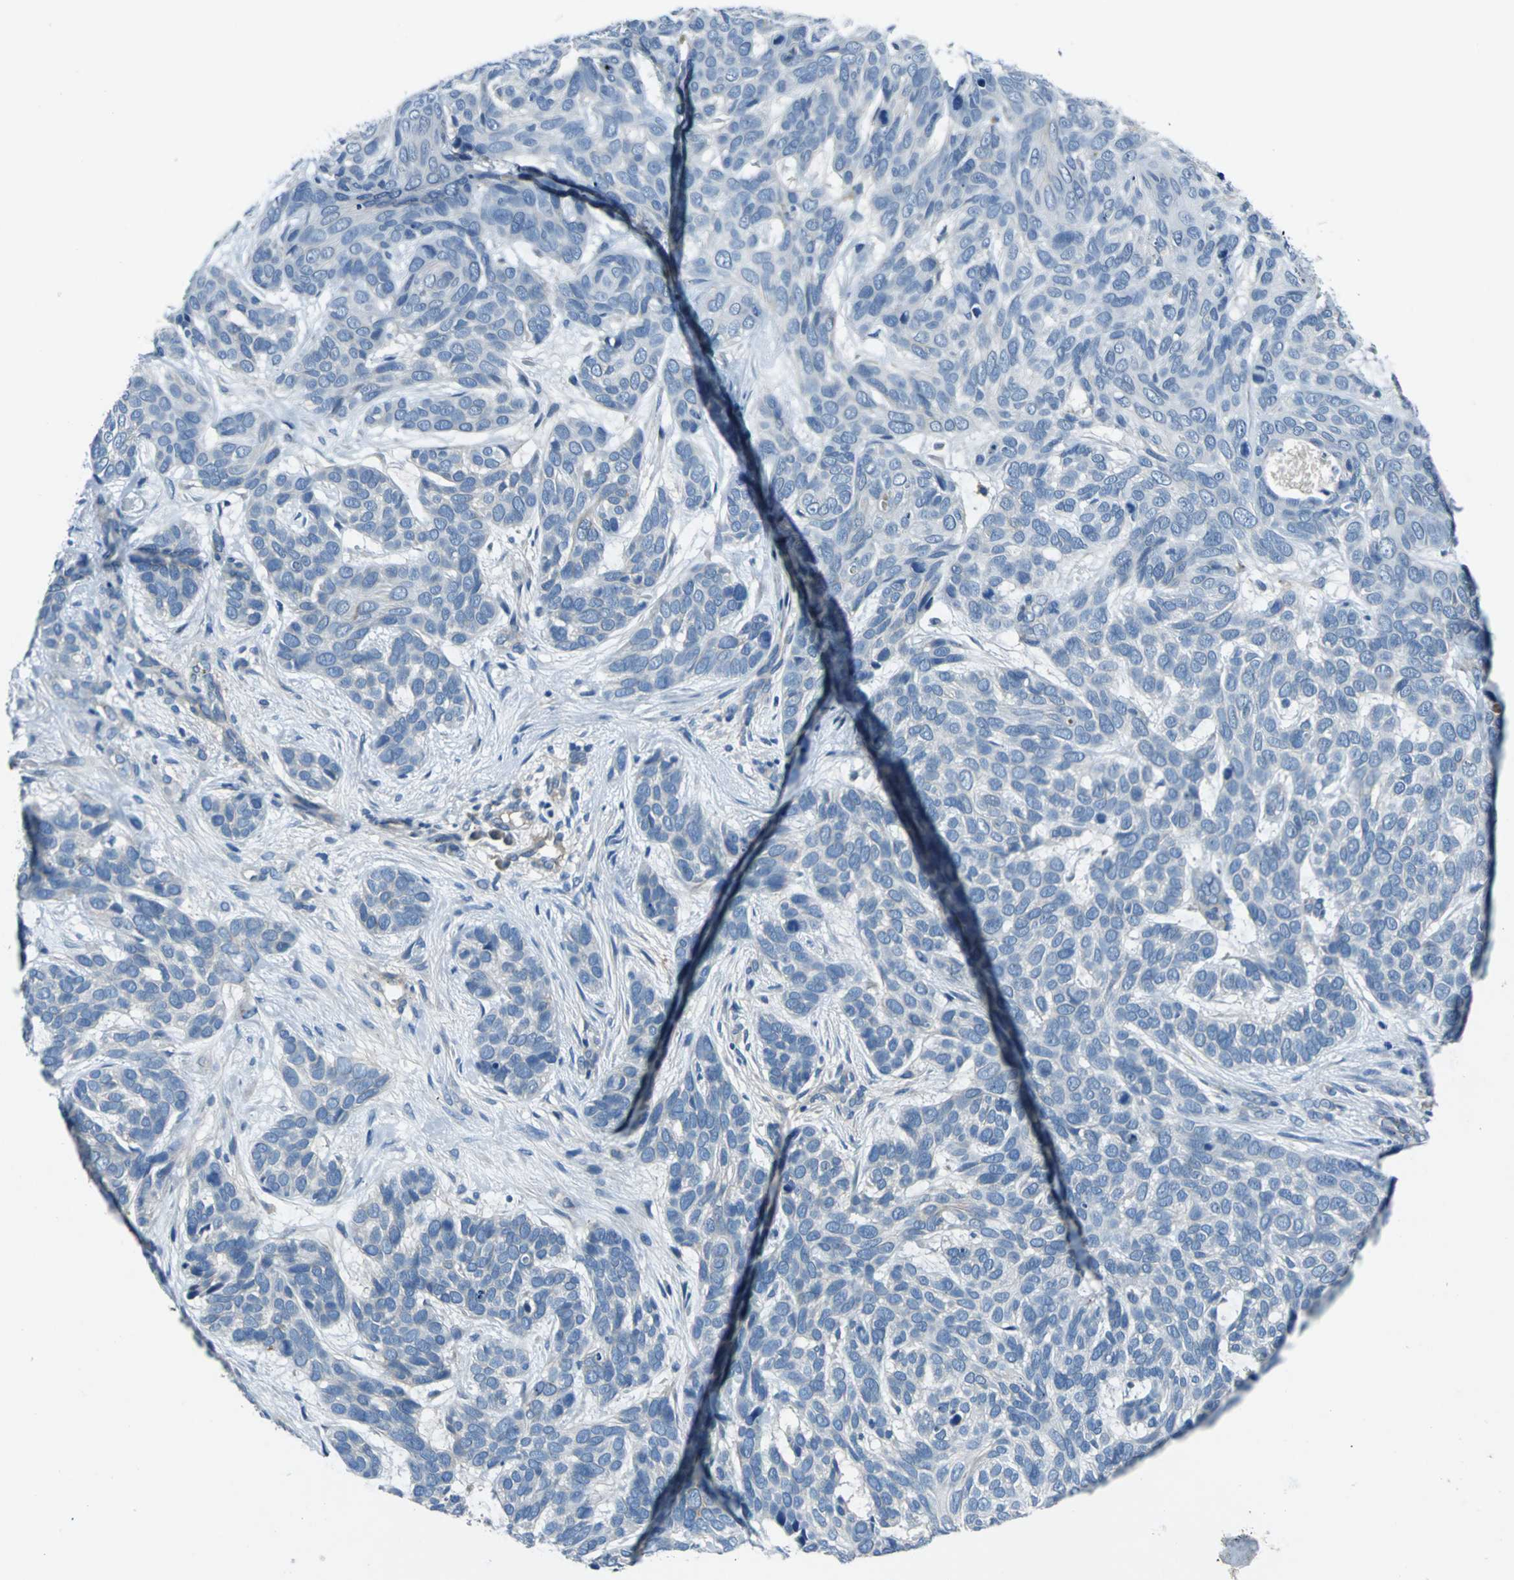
{"staining": {"intensity": "negative", "quantity": "none", "location": "none"}, "tissue": "skin cancer", "cell_type": "Tumor cells", "image_type": "cancer", "snomed": [{"axis": "morphology", "description": "Basal cell carcinoma"}, {"axis": "topography", "description": "Skin"}], "caption": "This is a image of immunohistochemistry staining of basal cell carcinoma (skin), which shows no staining in tumor cells. (DAB (3,3'-diaminobenzidine) immunohistochemistry, high magnification).", "gene": "SELP", "patient": {"sex": "male", "age": 87}}